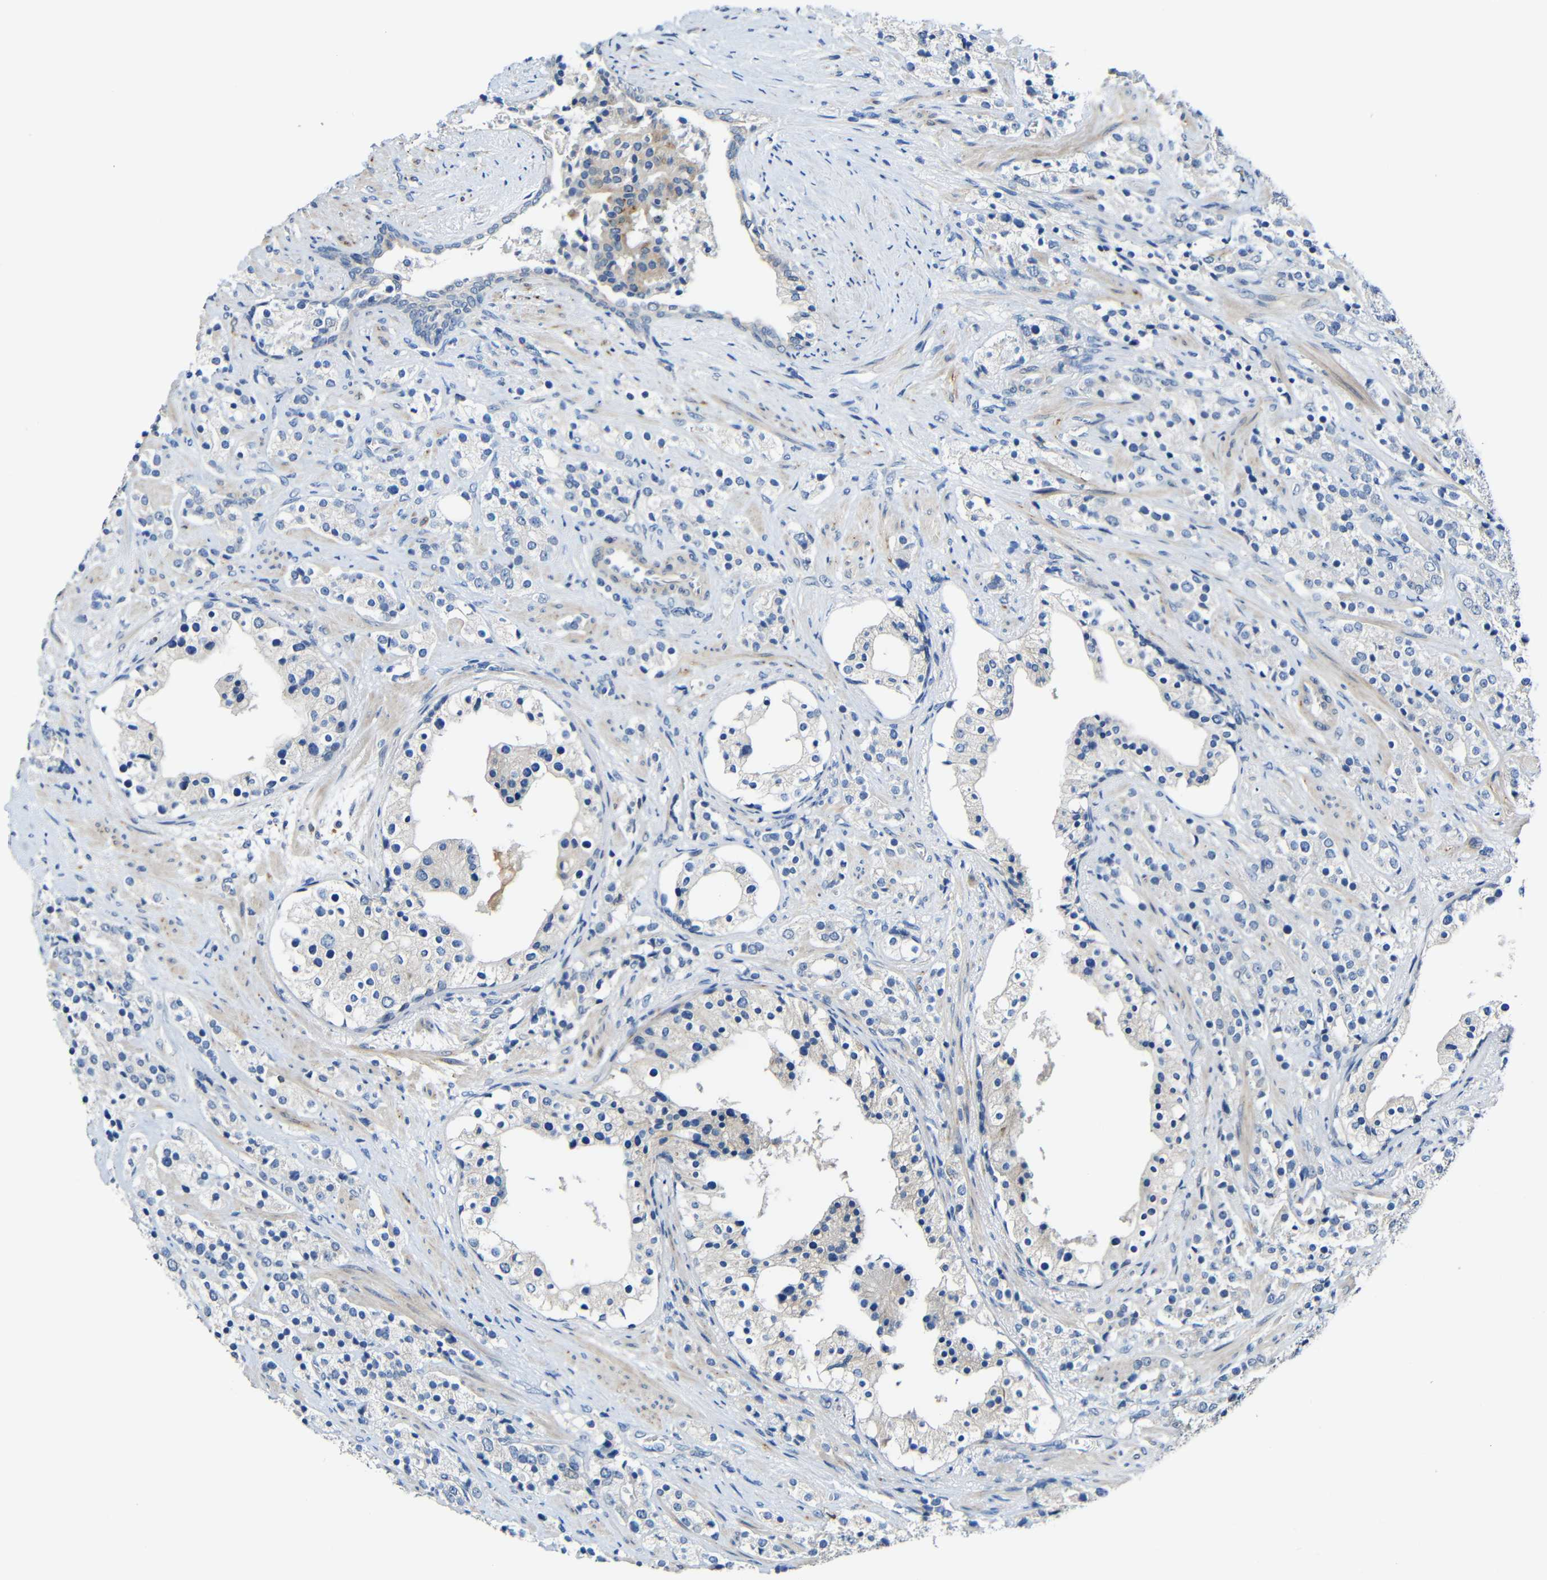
{"staining": {"intensity": "negative", "quantity": "none", "location": "none"}, "tissue": "prostate cancer", "cell_type": "Tumor cells", "image_type": "cancer", "snomed": [{"axis": "morphology", "description": "Adenocarcinoma, High grade"}, {"axis": "topography", "description": "Prostate"}], "caption": "This is a image of immunohistochemistry (IHC) staining of prostate high-grade adenocarcinoma, which shows no expression in tumor cells.", "gene": "STBD1", "patient": {"sex": "male", "age": 71}}